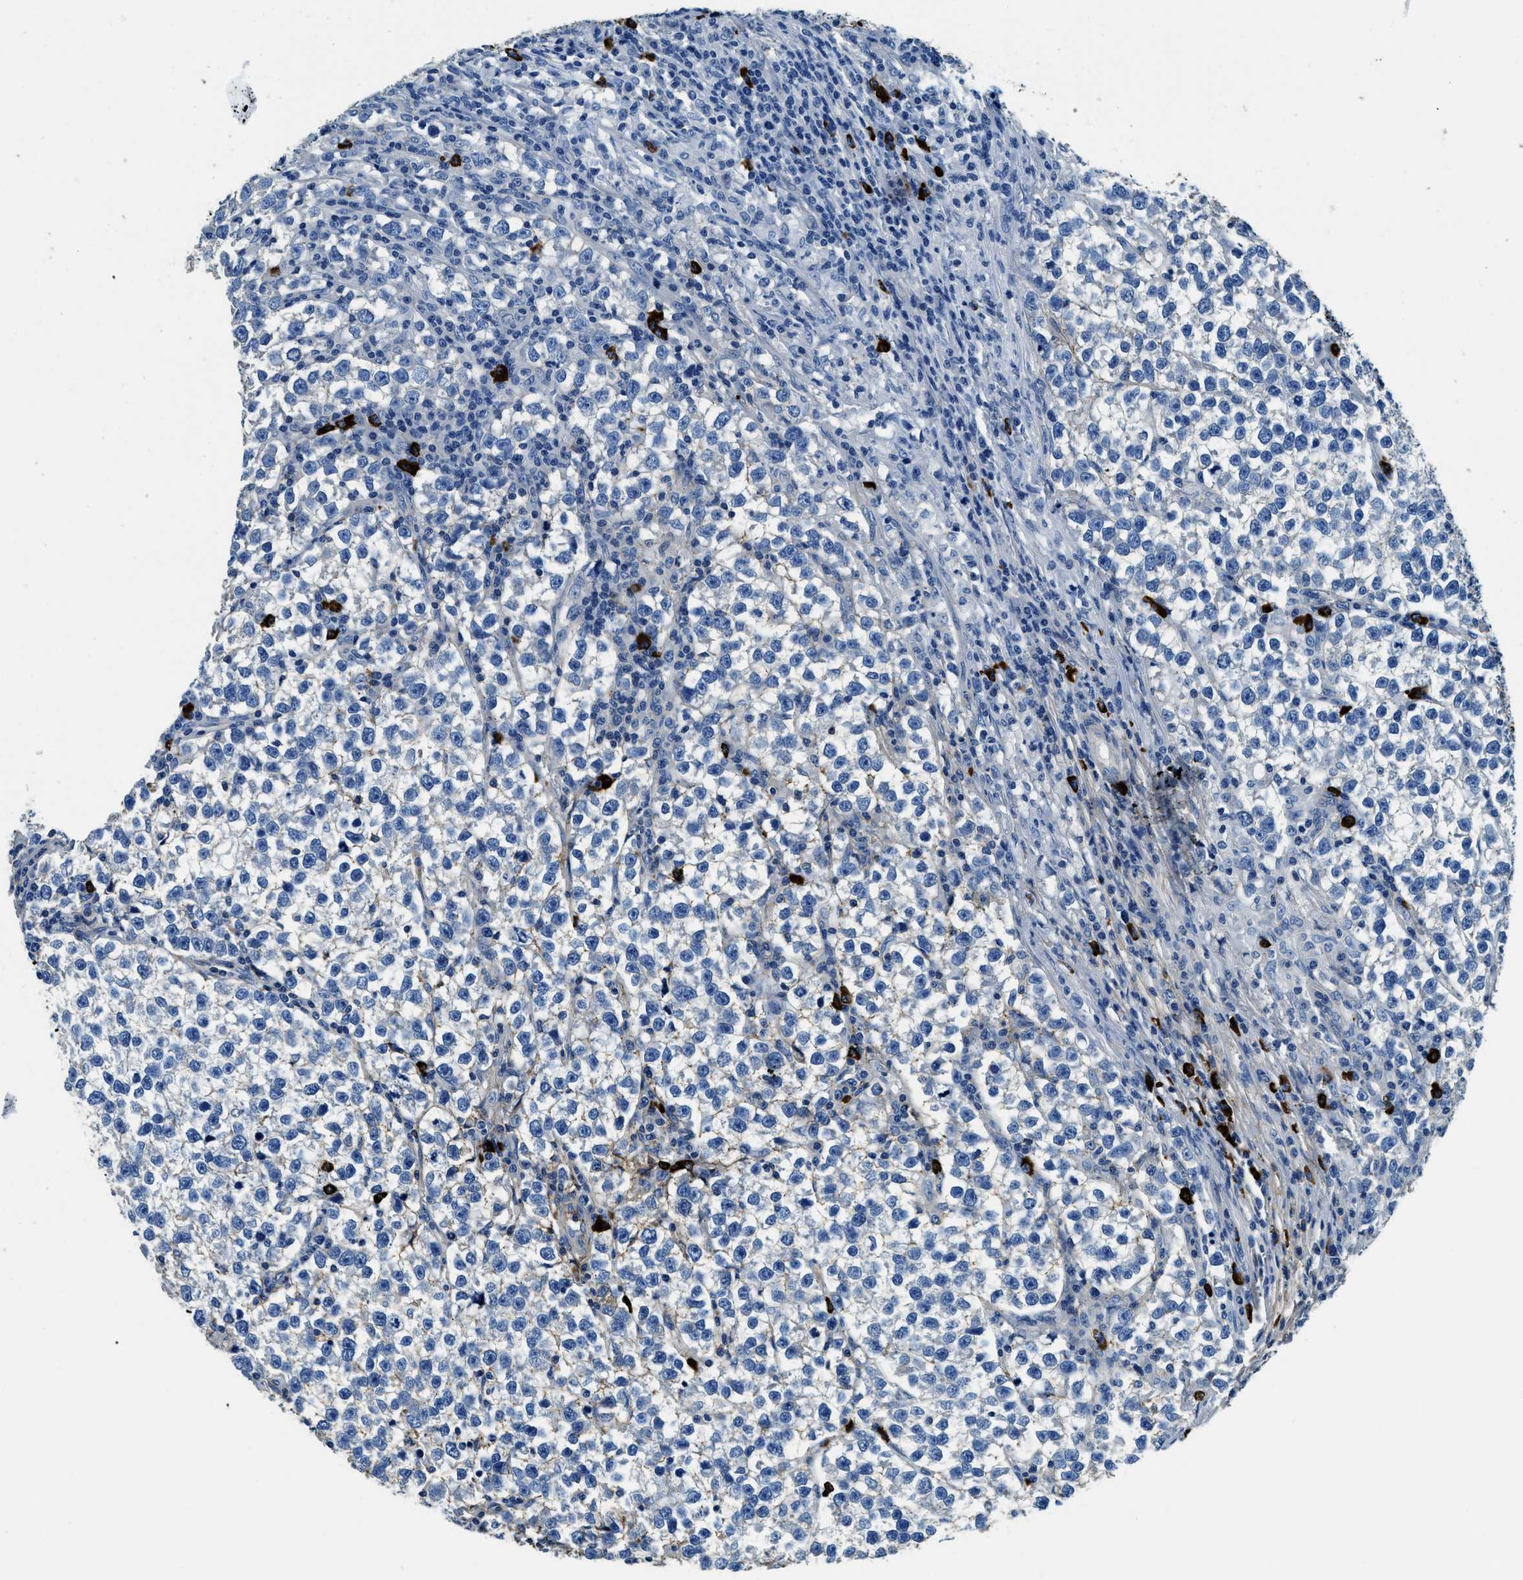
{"staining": {"intensity": "negative", "quantity": "none", "location": "none"}, "tissue": "testis cancer", "cell_type": "Tumor cells", "image_type": "cancer", "snomed": [{"axis": "morphology", "description": "Normal tissue, NOS"}, {"axis": "morphology", "description": "Seminoma, NOS"}, {"axis": "topography", "description": "Testis"}], "caption": "Human seminoma (testis) stained for a protein using immunohistochemistry (IHC) exhibits no positivity in tumor cells.", "gene": "TMEM186", "patient": {"sex": "male", "age": 43}}